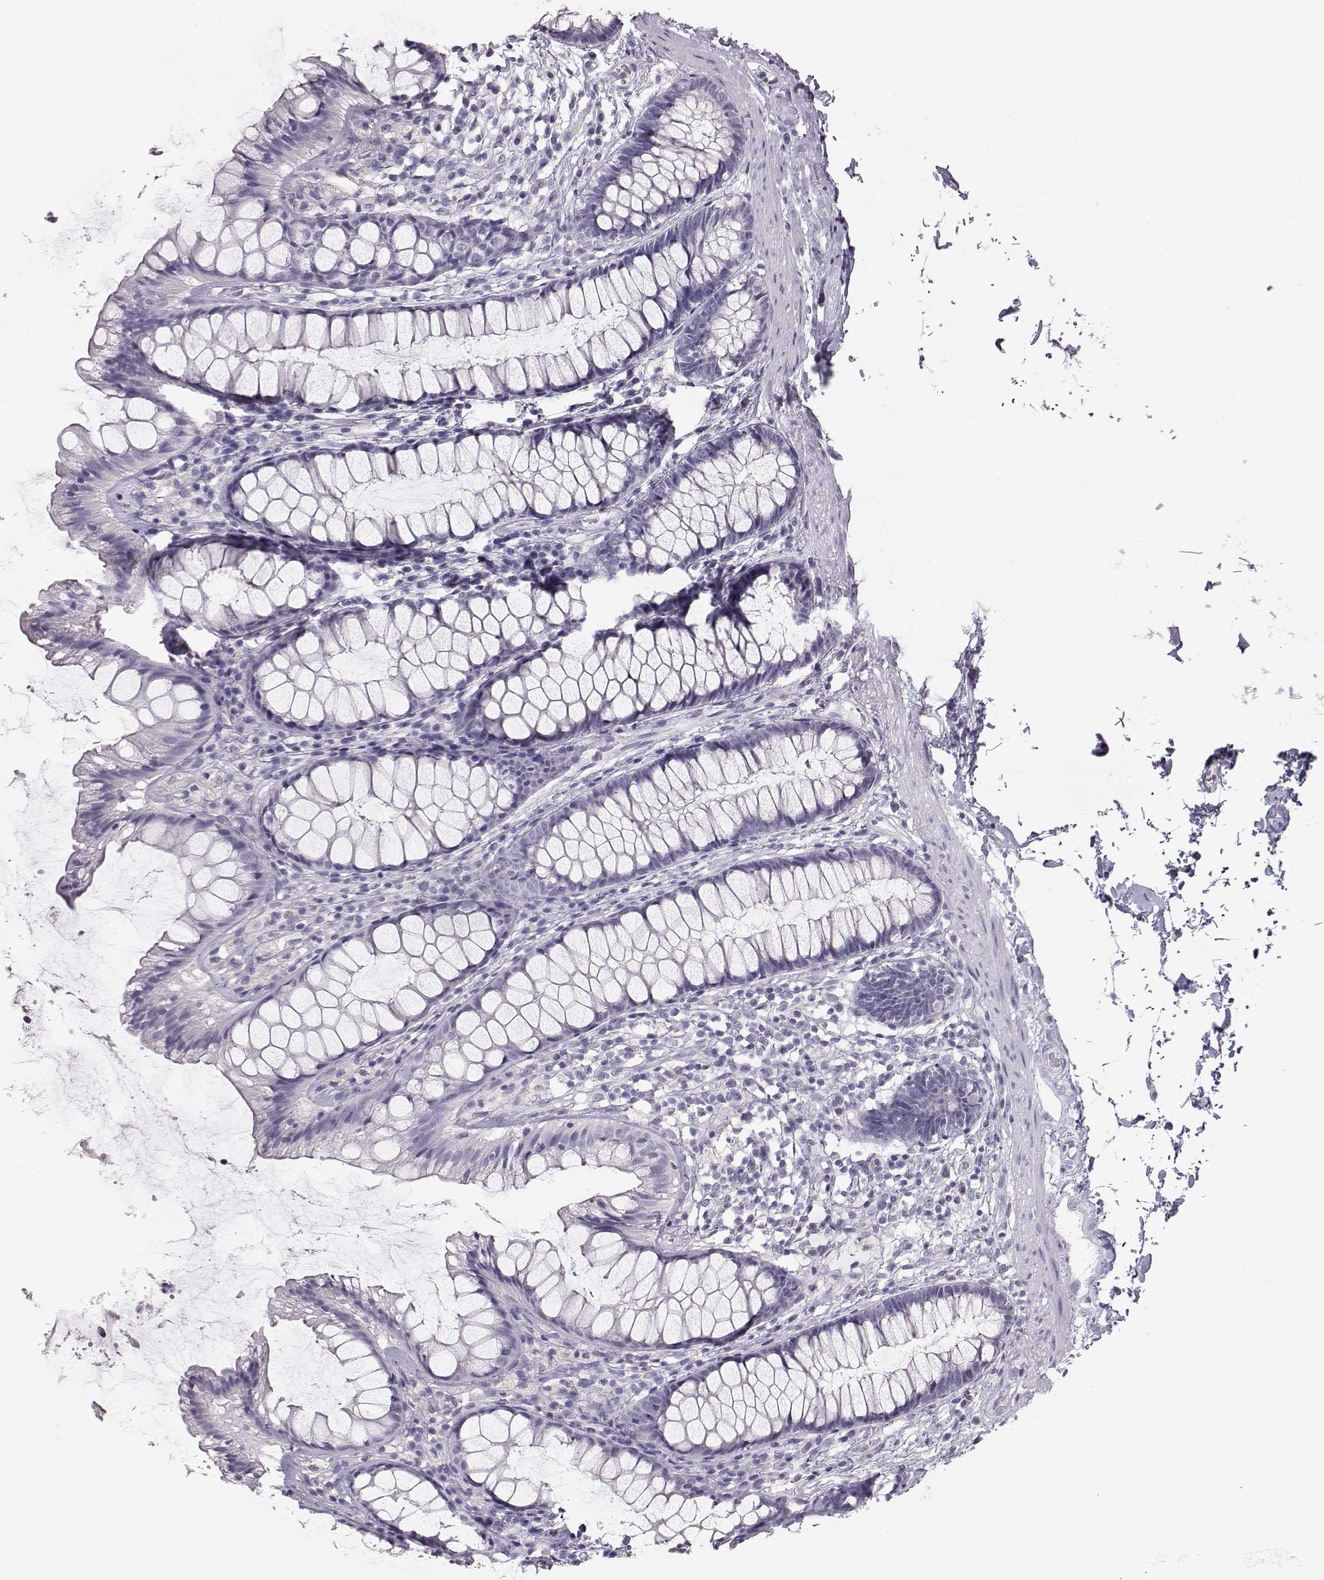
{"staining": {"intensity": "negative", "quantity": "none", "location": "none"}, "tissue": "rectum", "cell_type": "Glandular cells", "image_type": "normal", "snomed": [{"axis": "morphology", "description": "Normal tissue, NOS"}, {"axis": "topography", "description": "Rectum"}], "caption": "High power microscopy micrograph of an immunohistochemistry (IHC) image of benign rectum, revealing no significant staining in glandular cells.", "gene": "KRT31", "patient": {"sex": "male", "age": 72}}